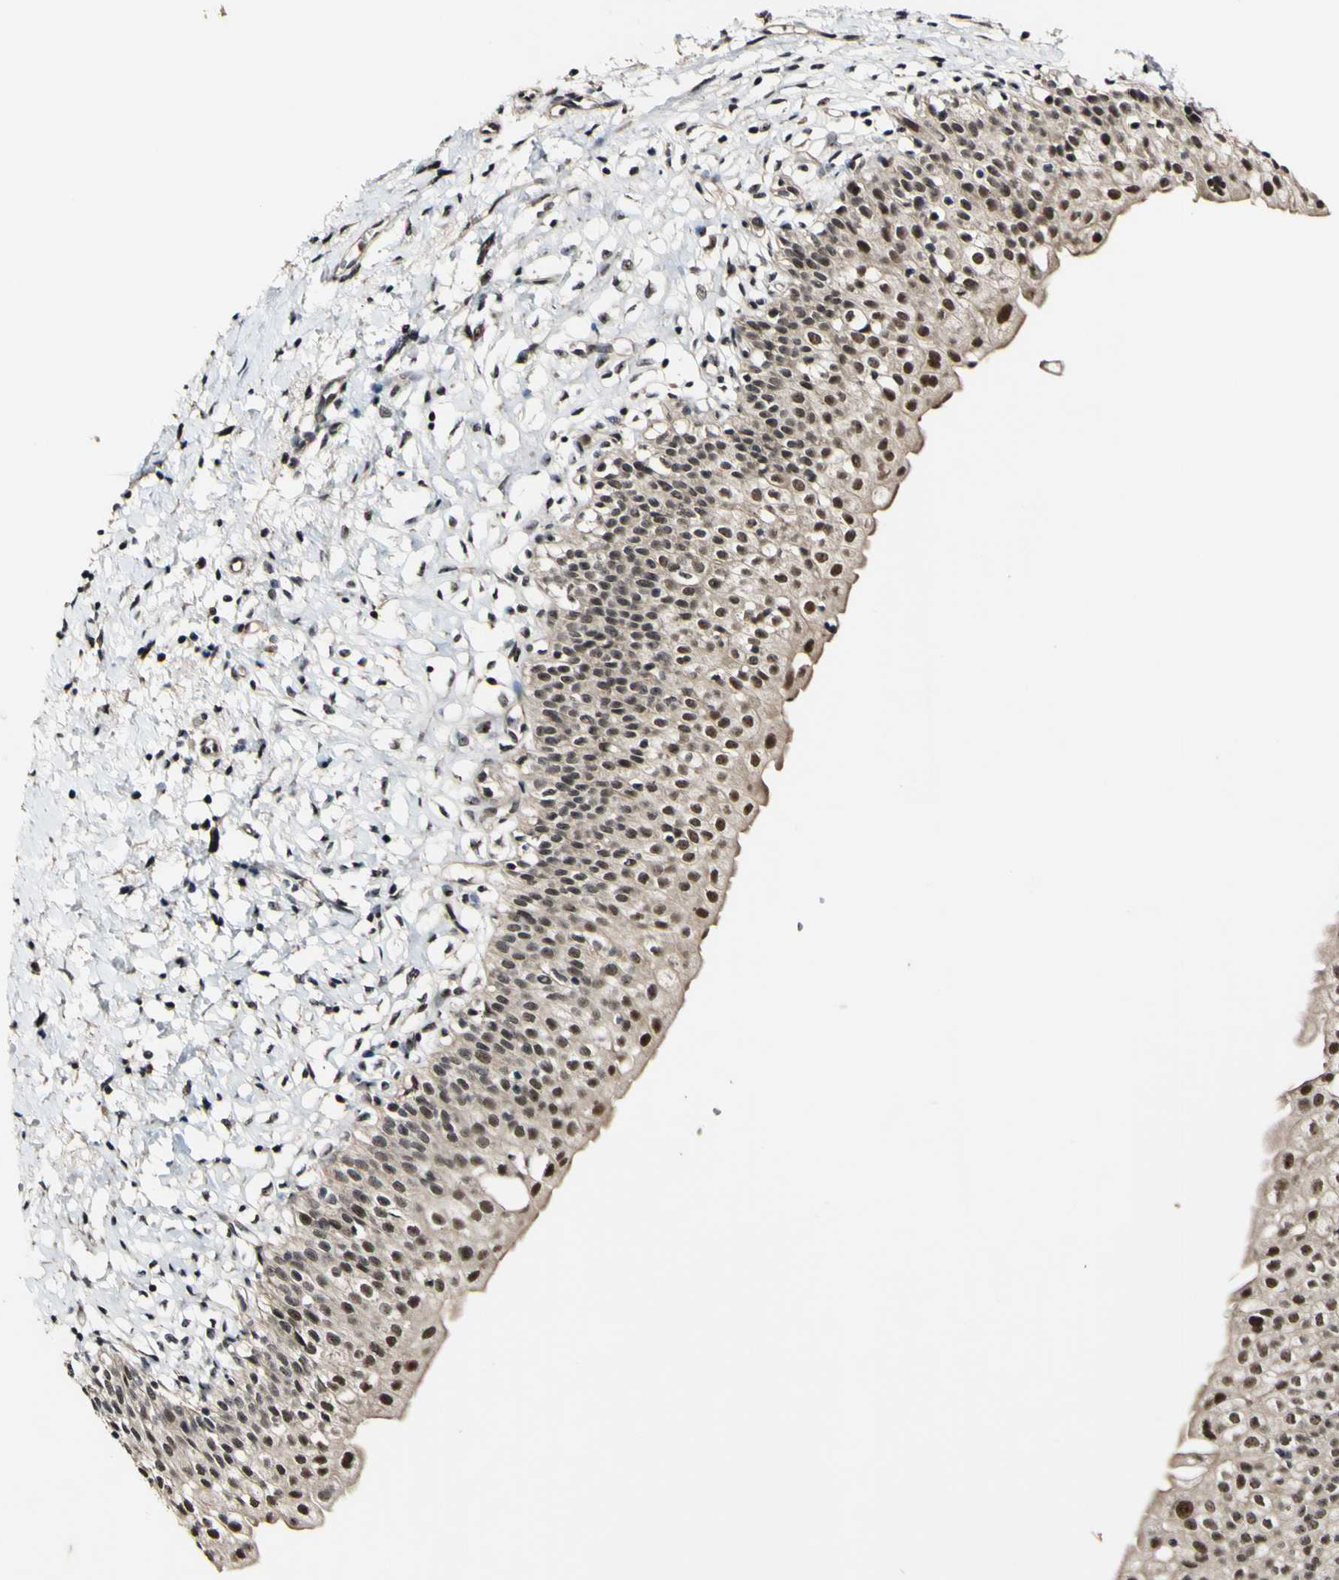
{"staining": {"intensity": "strong", "quantity": "25%-75%", "location": "nuclear"}, "tissue": "urinary bladder", "cell_type": "Urothelial cells", "image_type": "normal", "snomed": [{"axis": "morphology", "description": "Normal tissue, NOS"}, {"axis": "topography", "description": "Urinary bladder"}], "caption": "This histopathology image demonstrates immunohistochemistry (IHC) staining of benign human urinary bladder, with high strong nuclear positivity in about 25%-75% of urothelial cells.", "gene": "POLR2F", "patient": {"sex": "male", "age": 55}}